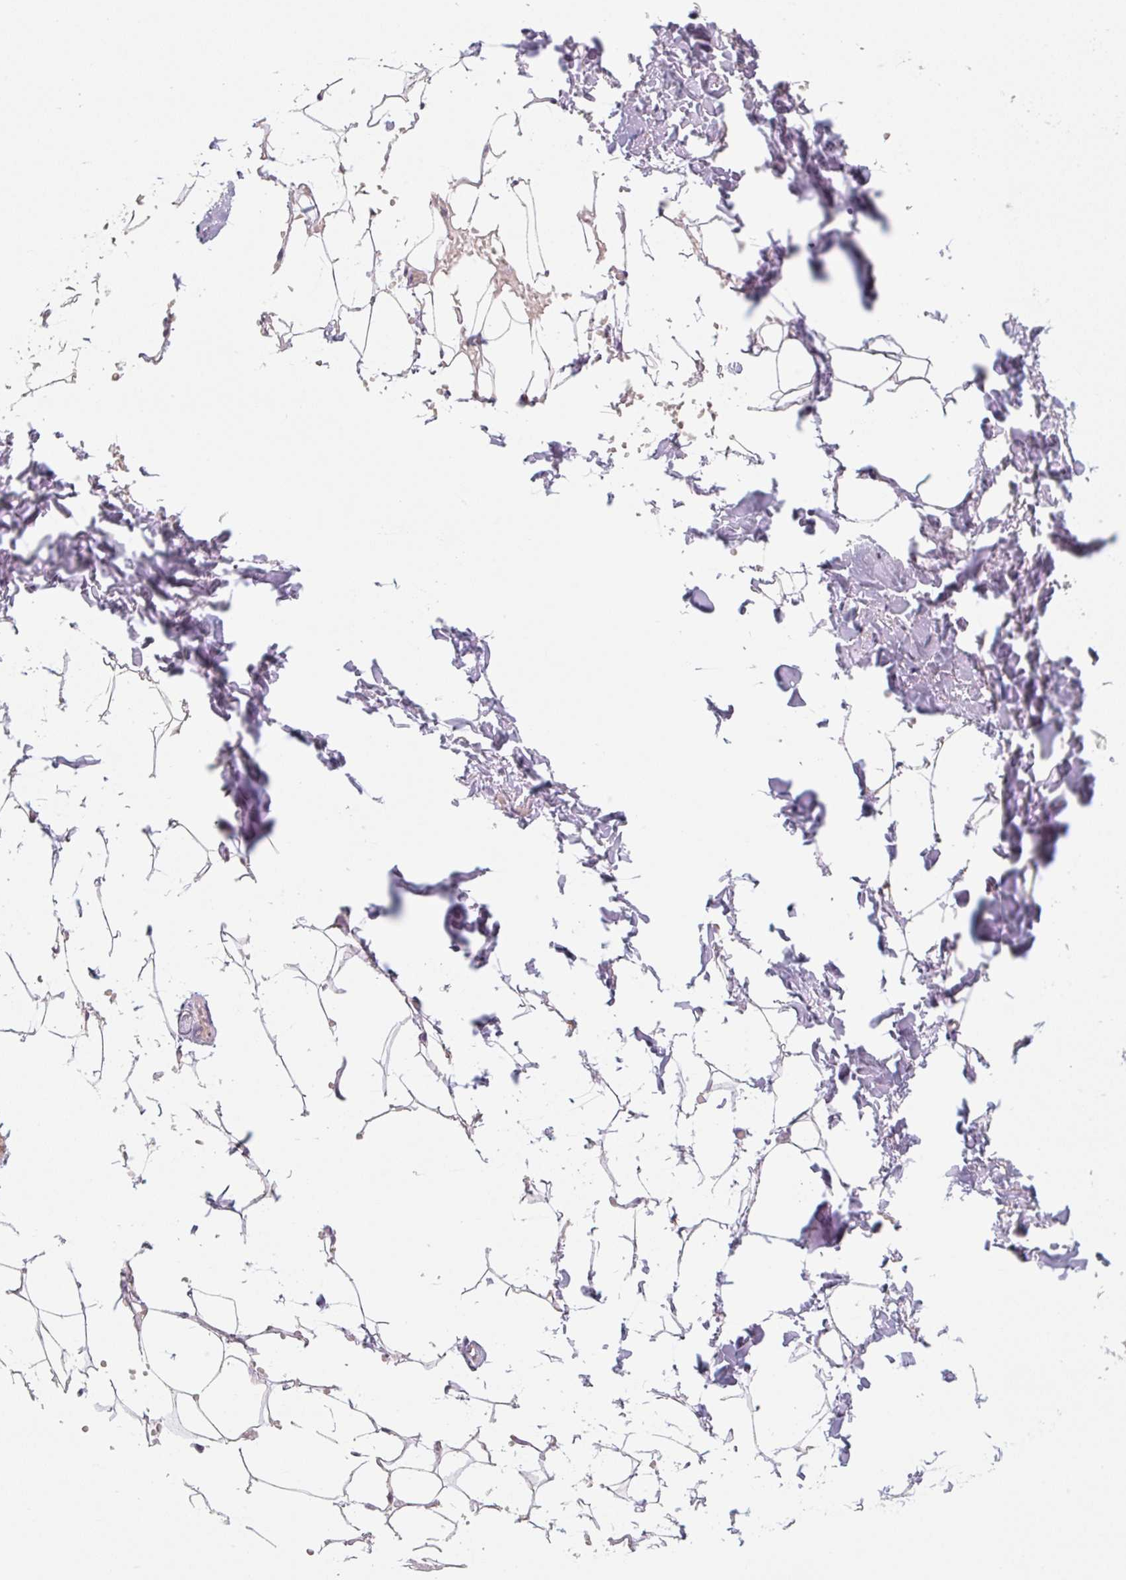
{"staining": {"intensity": "negative", "quantity": "none", "location": "none"}, "tissue": "adipose tissue", "cell_type": "Adipocytes", "image_type": "normal", "snomed": [{"axis": "morphology", "description": "Normal tissue, NOS"}, {"axis": "topography", "description": "Skin"}, {"axis": "topography", "description": "Peripheral nerve tissue"}], "caption": "Image shows no significant protein positivity in adipocytes of benign adipose tissue.", "gene": "MIA2", "patient": {"sex": "female", "age": 56}}